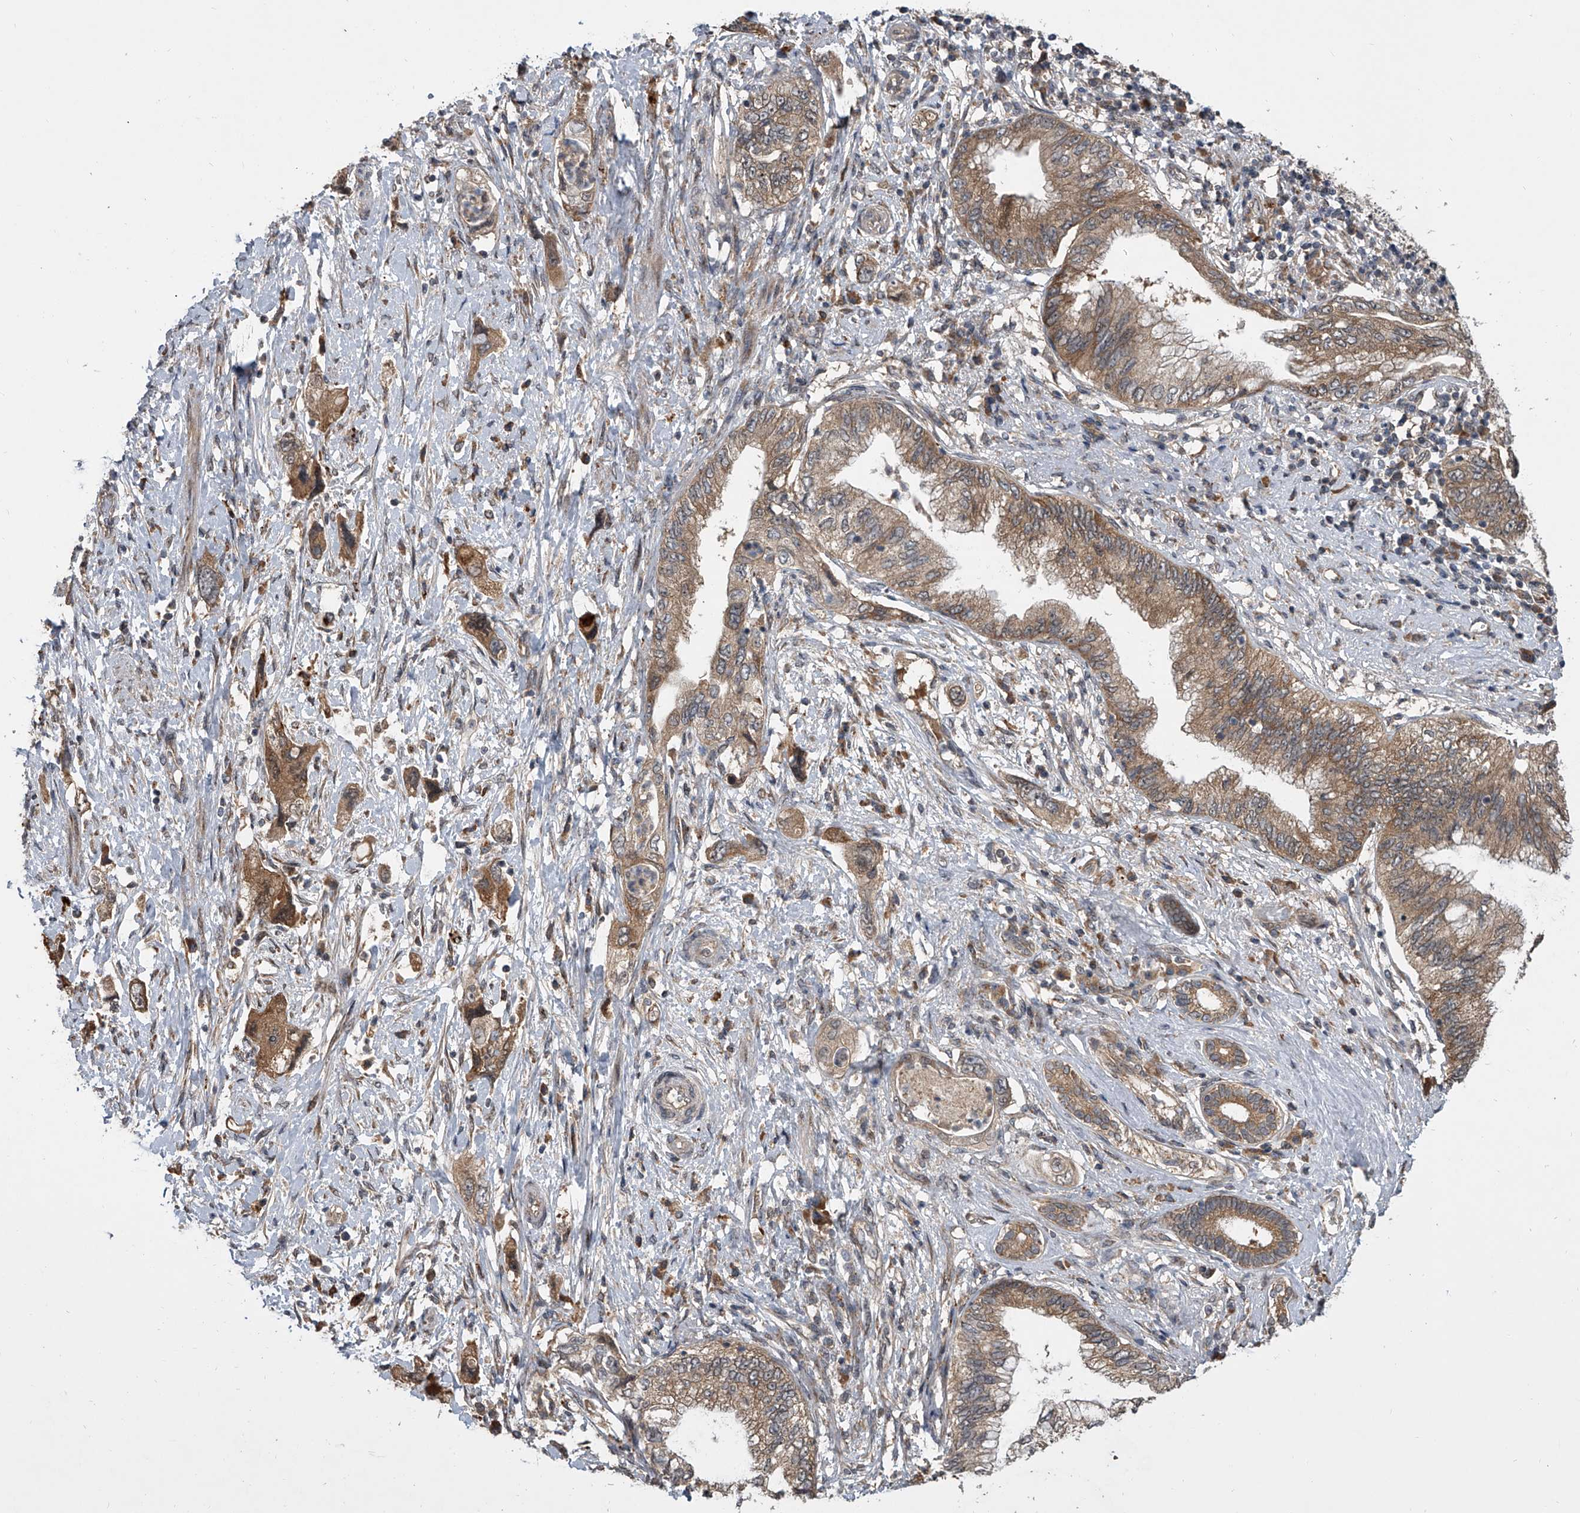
{"staining": {"intensity": "moderate", "quantity": ">75%", "location": "cytoplasmic/membranous"}, "tissue": "pancreatic cancer", "cell_type": "Tumor cells", "image_type": "cancer", "snomed": [{"axis": "morphology", "description": "Adenocarcinoma, NOS"}, {"axis": "topography", "description": "Pancreas"}], "caption": "A medium amount of moderate cytoplasmic/membranous positivity is identified in approximately >75% of tumor cells in pancreatic cancer (adenocarcinoma) tissue.", "gene": "GEMIN8", "patient": {"sex": "female", "age": 73}}